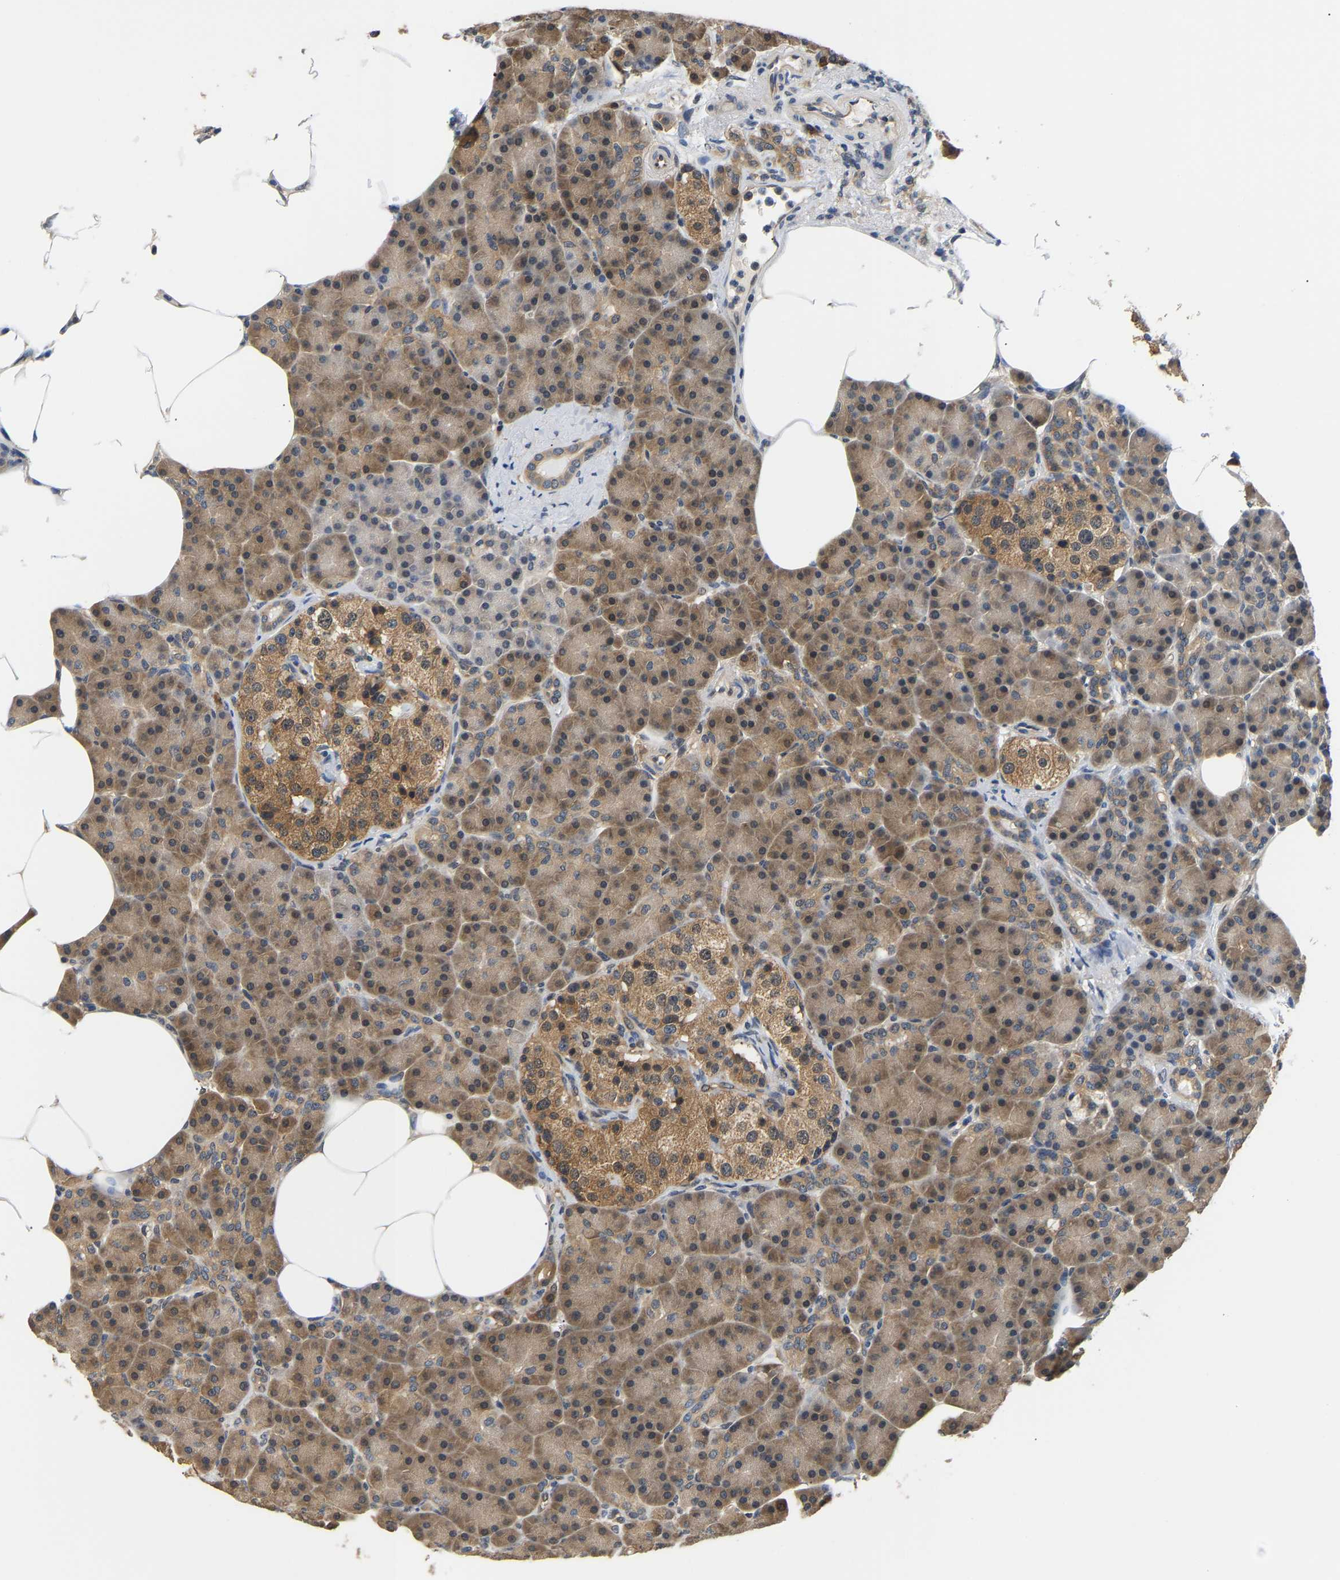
{"staining": {"intensity": "moderate", "quantity": ">75%", "location": "cytoplasmic/membranous"}, "tissue": "pancreas", "cell_type": "Exocrine glandular cells", "image_type": "normal", "snomed": [{"axis": "morphology", "description": "Normal tissue, NOS"}, {"axis": "topography", "description": "Pancreas"}], "caption": "A high-resolution photomicrograph shows immunohistochemistry (IHC) staining of unremarkable pancreas, which exhibits moderate cytoplasmic/membranous staining in about >75% of exocrine glandular cells.", "gene": "ARHGEF12", "patient": {"sex": "female", "age": 70}}